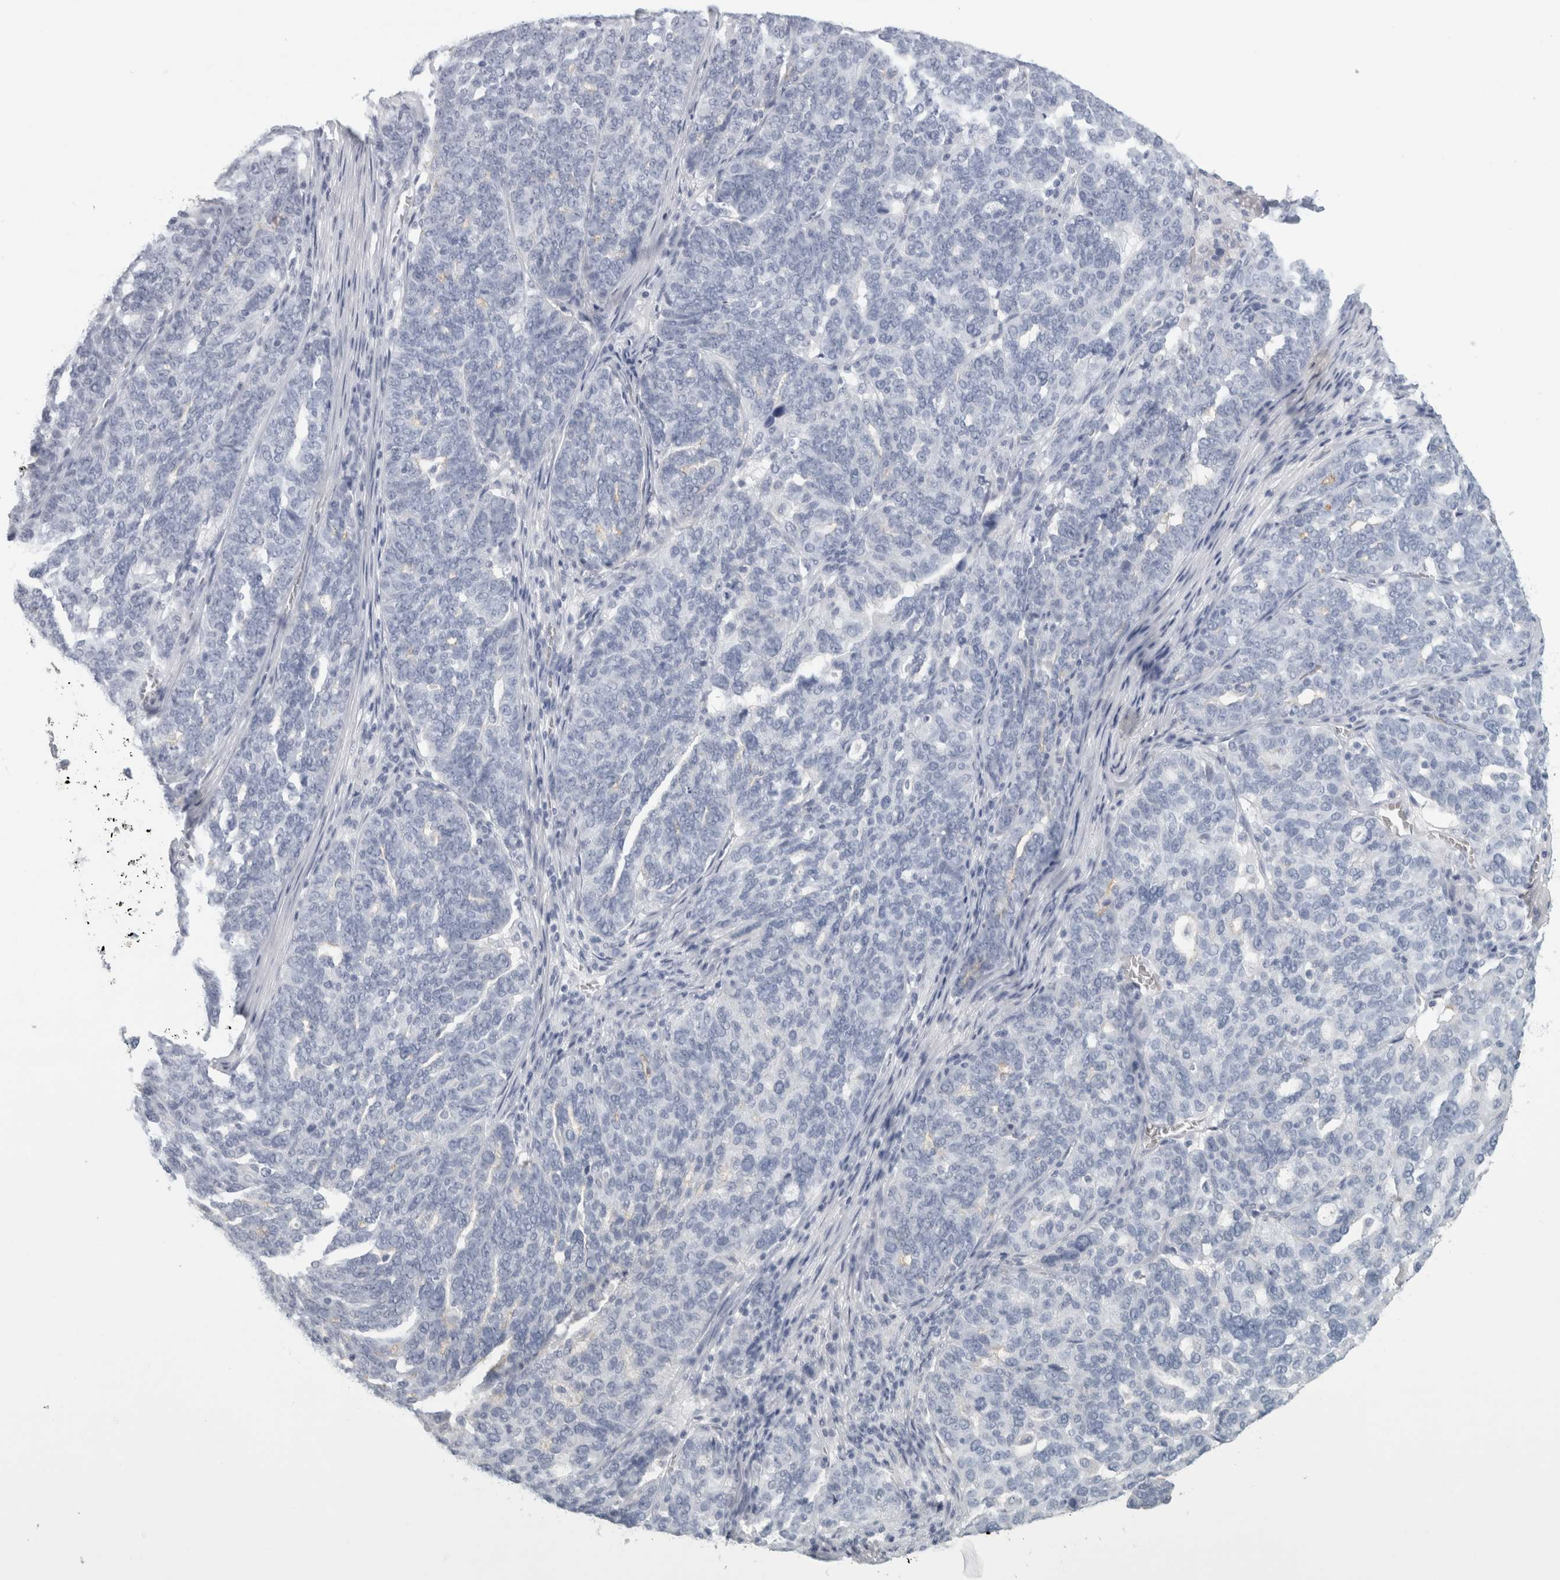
{"staining": {"intensity": "negative", "quantity": "none", "location": "none"}, "tissue": "ovarian cancer", "cell_type": "Tumor cells", "image_type": "cancer", "snomed": [{"axis": "morphology", "description": "Cystadenocarcinoma, serous, NOS"}, {"axis": "topography", "description": "Ovary"}], "caption": "High power microscopy histopathology image of an immunohistochemistry image of ovarian cancer (serous cystadenocarcinoma), revealing no significant positivity in tumor cells.", "gene": "SLC28A3", "patient": {"sex": "female", "age": 59}}